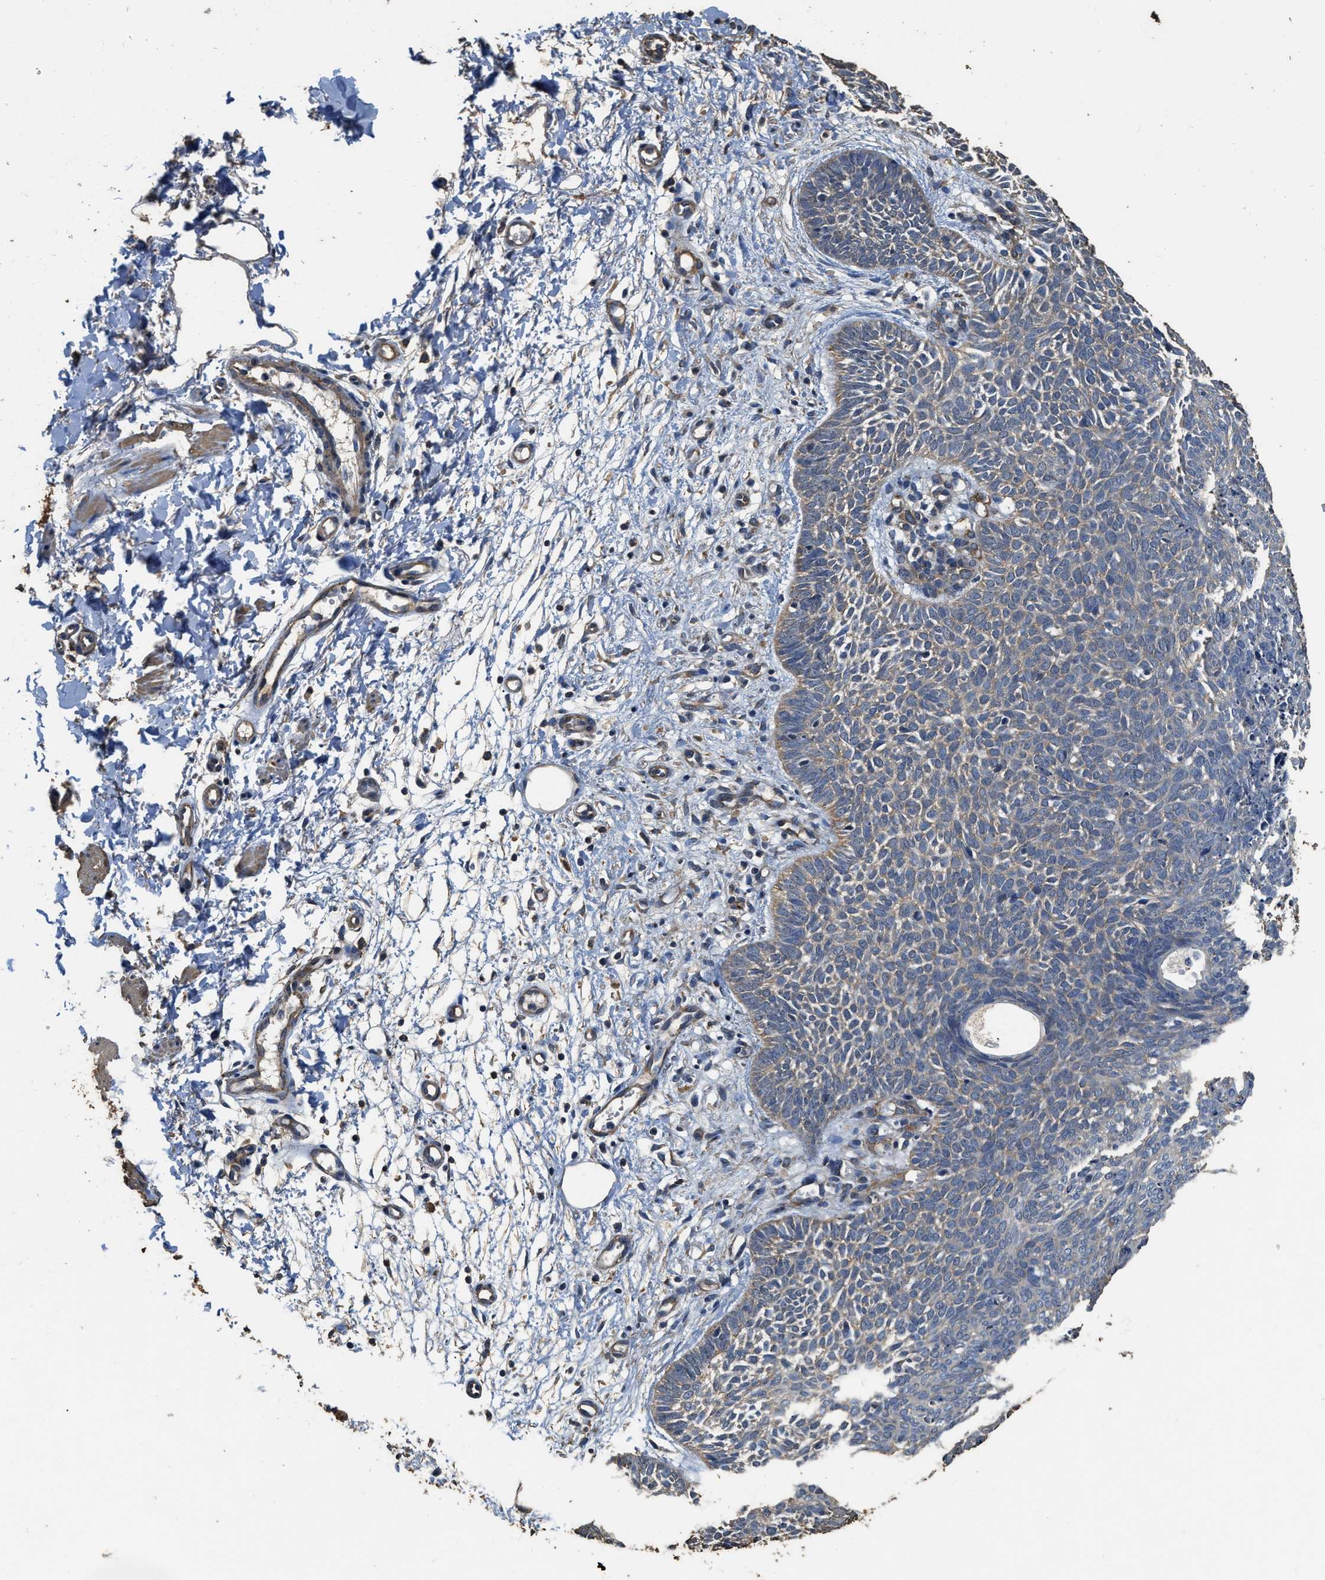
{"staining": {"intensity": "weak", "quantity": "<25%", "location": "cytoplasmic/membranous"}, "tissue": "skin cancer", "cell_type": "Tumor cells", "image_type": "cancer", "snomed": [{"axis": "morphology", "description": "Basal cell carcinoma"}, {"axis": "topography", "description": "Skin"}], "caption": "DAB immunohistochemical staining of human skin cancer shows no significant staining in tumor cells.", "gene": "MIB1", "patient": {"sex": "male", "age": 60}}